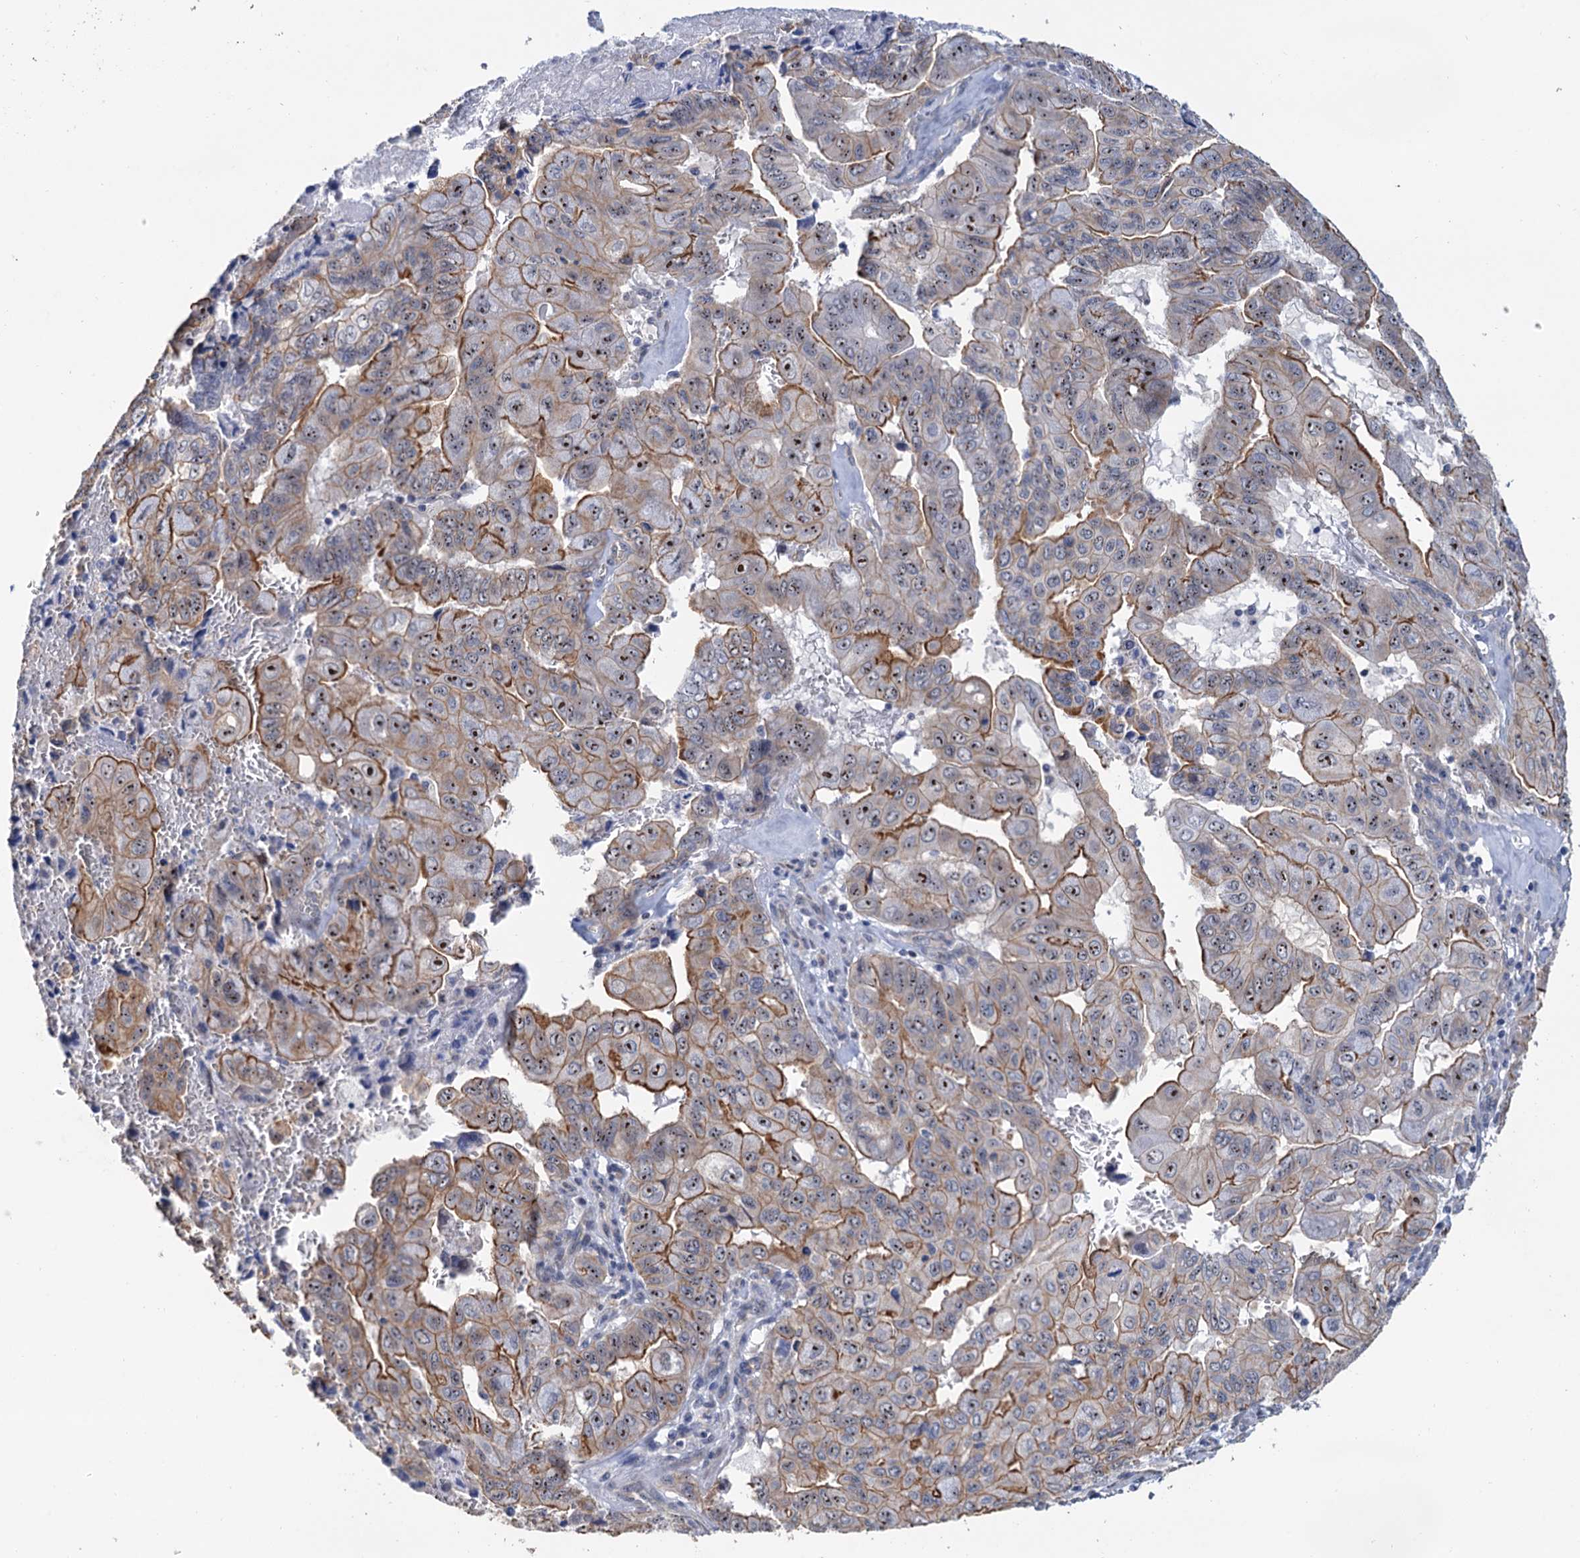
{"staining": {"intensity": "moderate", "quantity": "25%-75%", "location": "cytoplasmic/membranous,nuclear"}, "tissue": "pancreatic cancer", "cell_type": "Tumor cells", "image_type": "cancer", "snomed": [{"axis": "morphology", "description": "Adenocarcinoma, NOS"}, {"axis": "topography", "description": "Pancreas"}], "caption": "Immunohistochemistry (IHC) image of neoplastic tissue: pancreatic cancer (adenocarcinoma) stained using IHC demonstrates medium levels of moderate protein expression localized specifically in the cytoplasmic/membranous and nuclear of tumor cells, appearing as a cytoplasmic/membranous and nuclear brown color.", "gene": "C2CD3", "patient": {"sex": "male", "age": 51}}